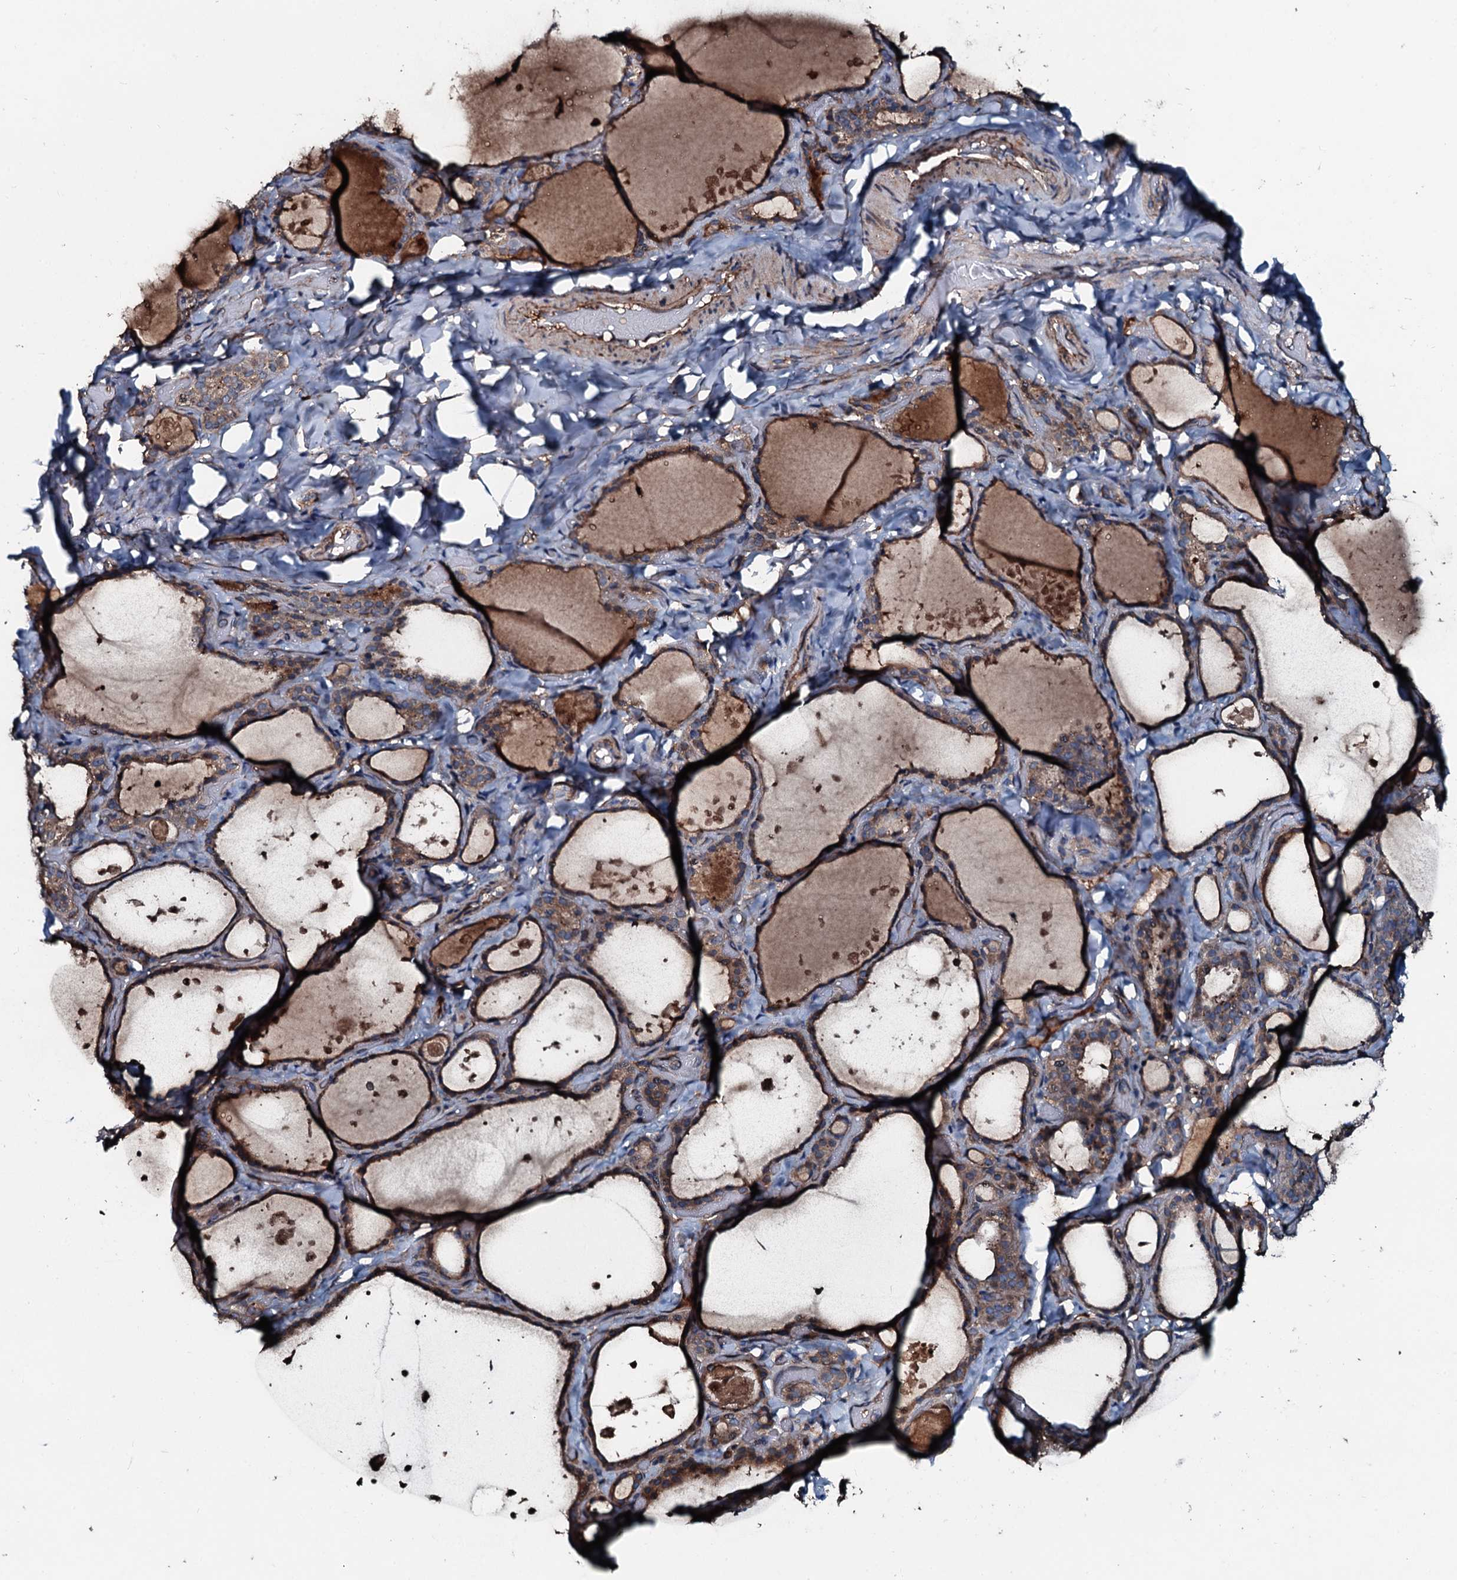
{"staining": {"intensity": "moderate", "quantity": ">75%", "location": "cytoplasmic/membranous"}, "tissue": "thyroid gland", "cell_type": "Glandular cells", "image_type": "normal", "snomed": [{"axis": "morphology", "description": "Normal tissue, NOS"}, {"axis": "topography", "description": "Thyroid gland"}], "caption": "Thyroid gland stained with a protein marker reveals moderate staining in glandular cells.", "gene": "AARS1", "patient": {"sex": "female", "age": 44}}